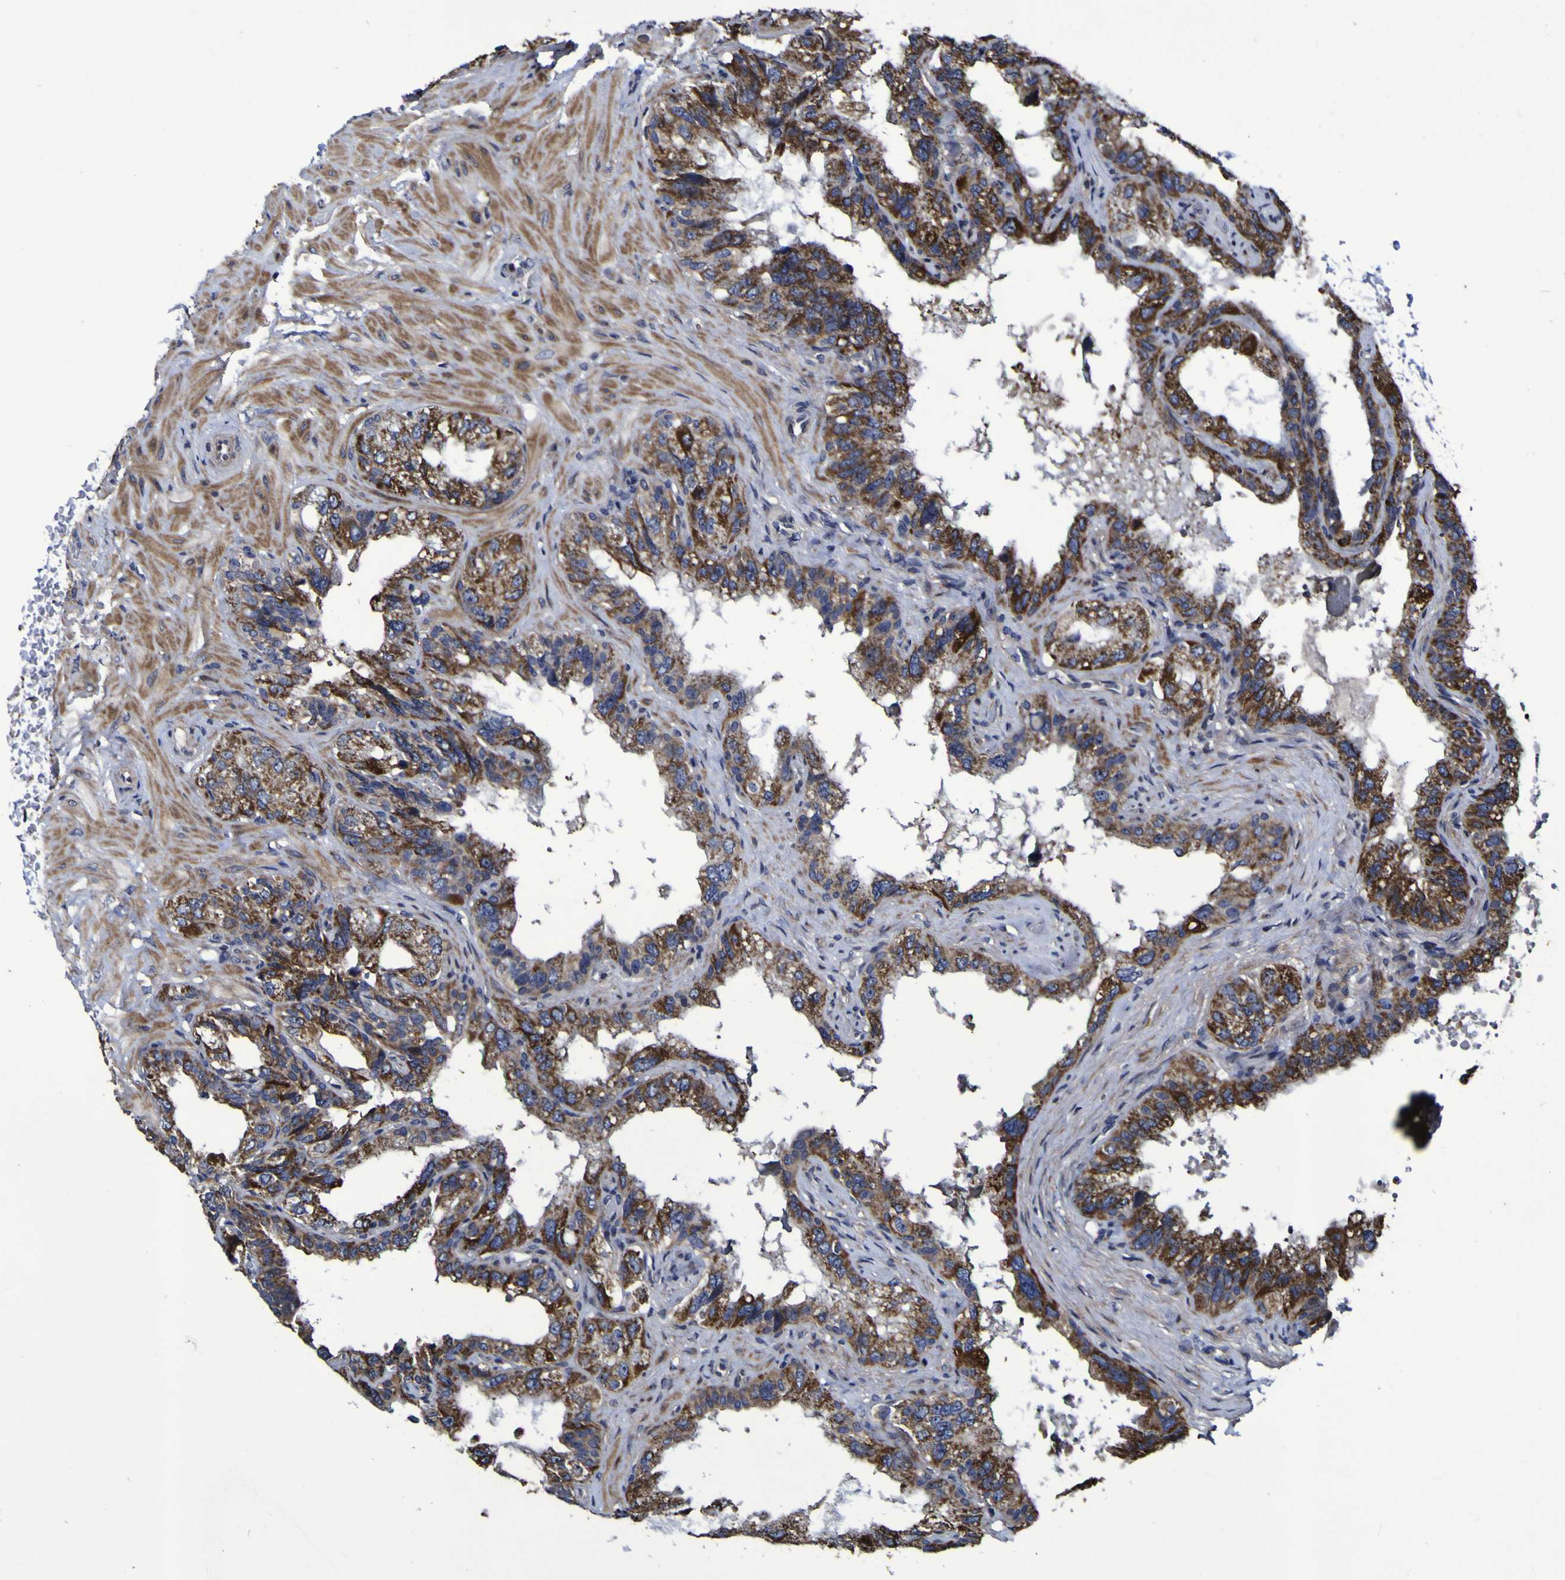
{"staining": {"intensity": "strong", "quantity": ">75%", "location": "cytoplasmic/membranous"}, "tissue": "seminal vesicle", "cell_type": "Glandular cells", "image_type": "normal", "snomed": [{"axis": "morphology", "description": "Normal tissue, NOS"}, {"axis": "topography", "description": "Seminal veicle"}], "caption": "Brown immunohistochemical staining in benign human seminal vesicle shows strong cytoplasmic/membranous staining in approximately >75% of glandular cells. (DAB IHC with brightfield microscopy, high magnification).", "gene": "P3H1", "patient": {"sex": "male", "age": 68}}